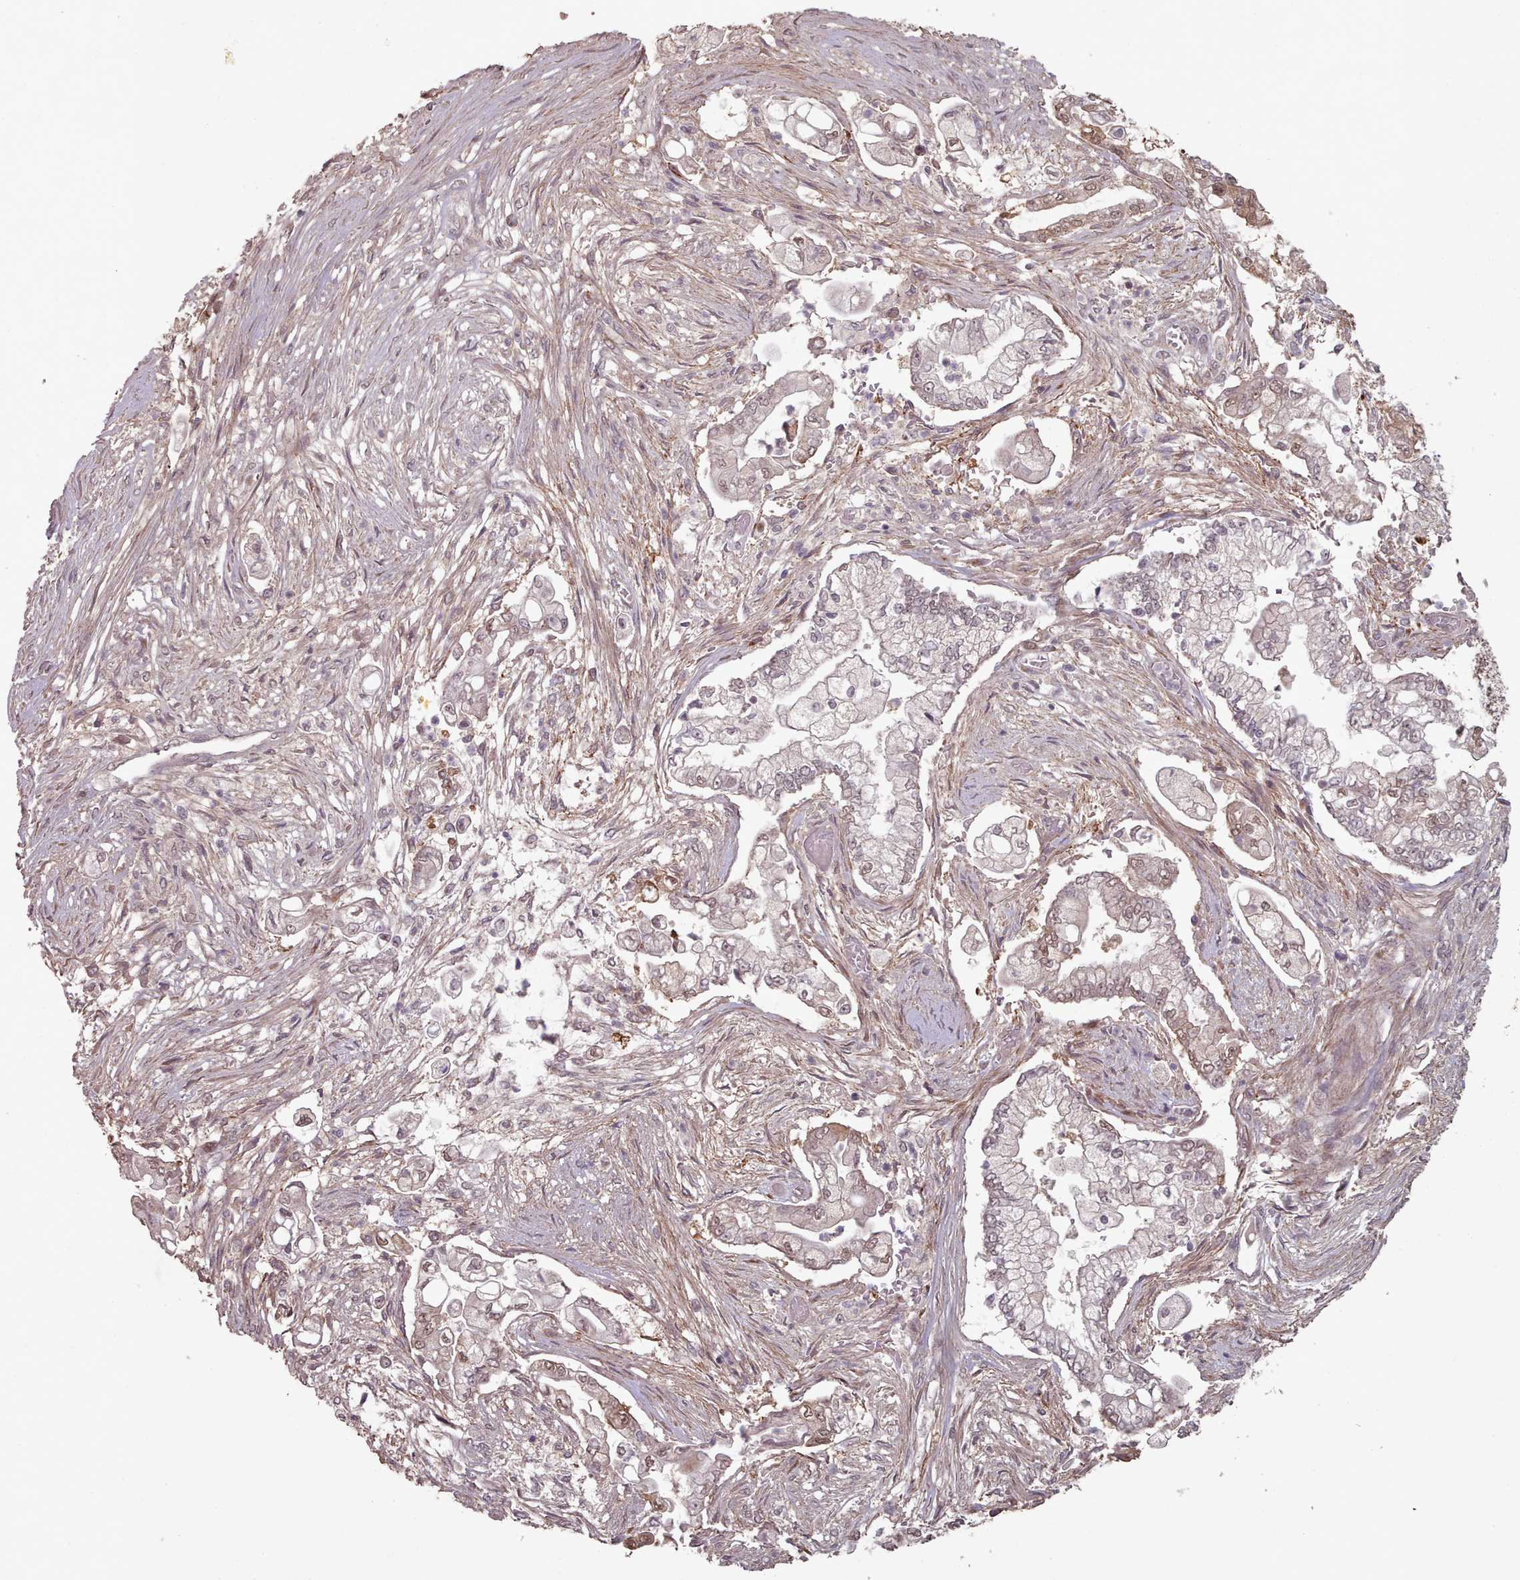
{"staining": {"intensity": "moderate", "quantity": "25%-75%", "location": "cytoplasmic/membranous,nuclear"}, "tissue": "pancreatic cancer", "cell_type": "Tumor cells", "image_type": "cancer", "snomed": [{"axis": "morphology", "description": "Adenocarcinoma, NOS"}, {"axis": "topography", "description": "Pancreas"}], "caption": "Immunohistochemical staining of adenocarcinoma (pancreatic) displays medium levels of moderate cytoplasmic/membranous and nuclear positivity in approximately 25%-75% of tumor cells.", "gene": "ERCC6L", "patient": {"sex": "female", "age": 69}}